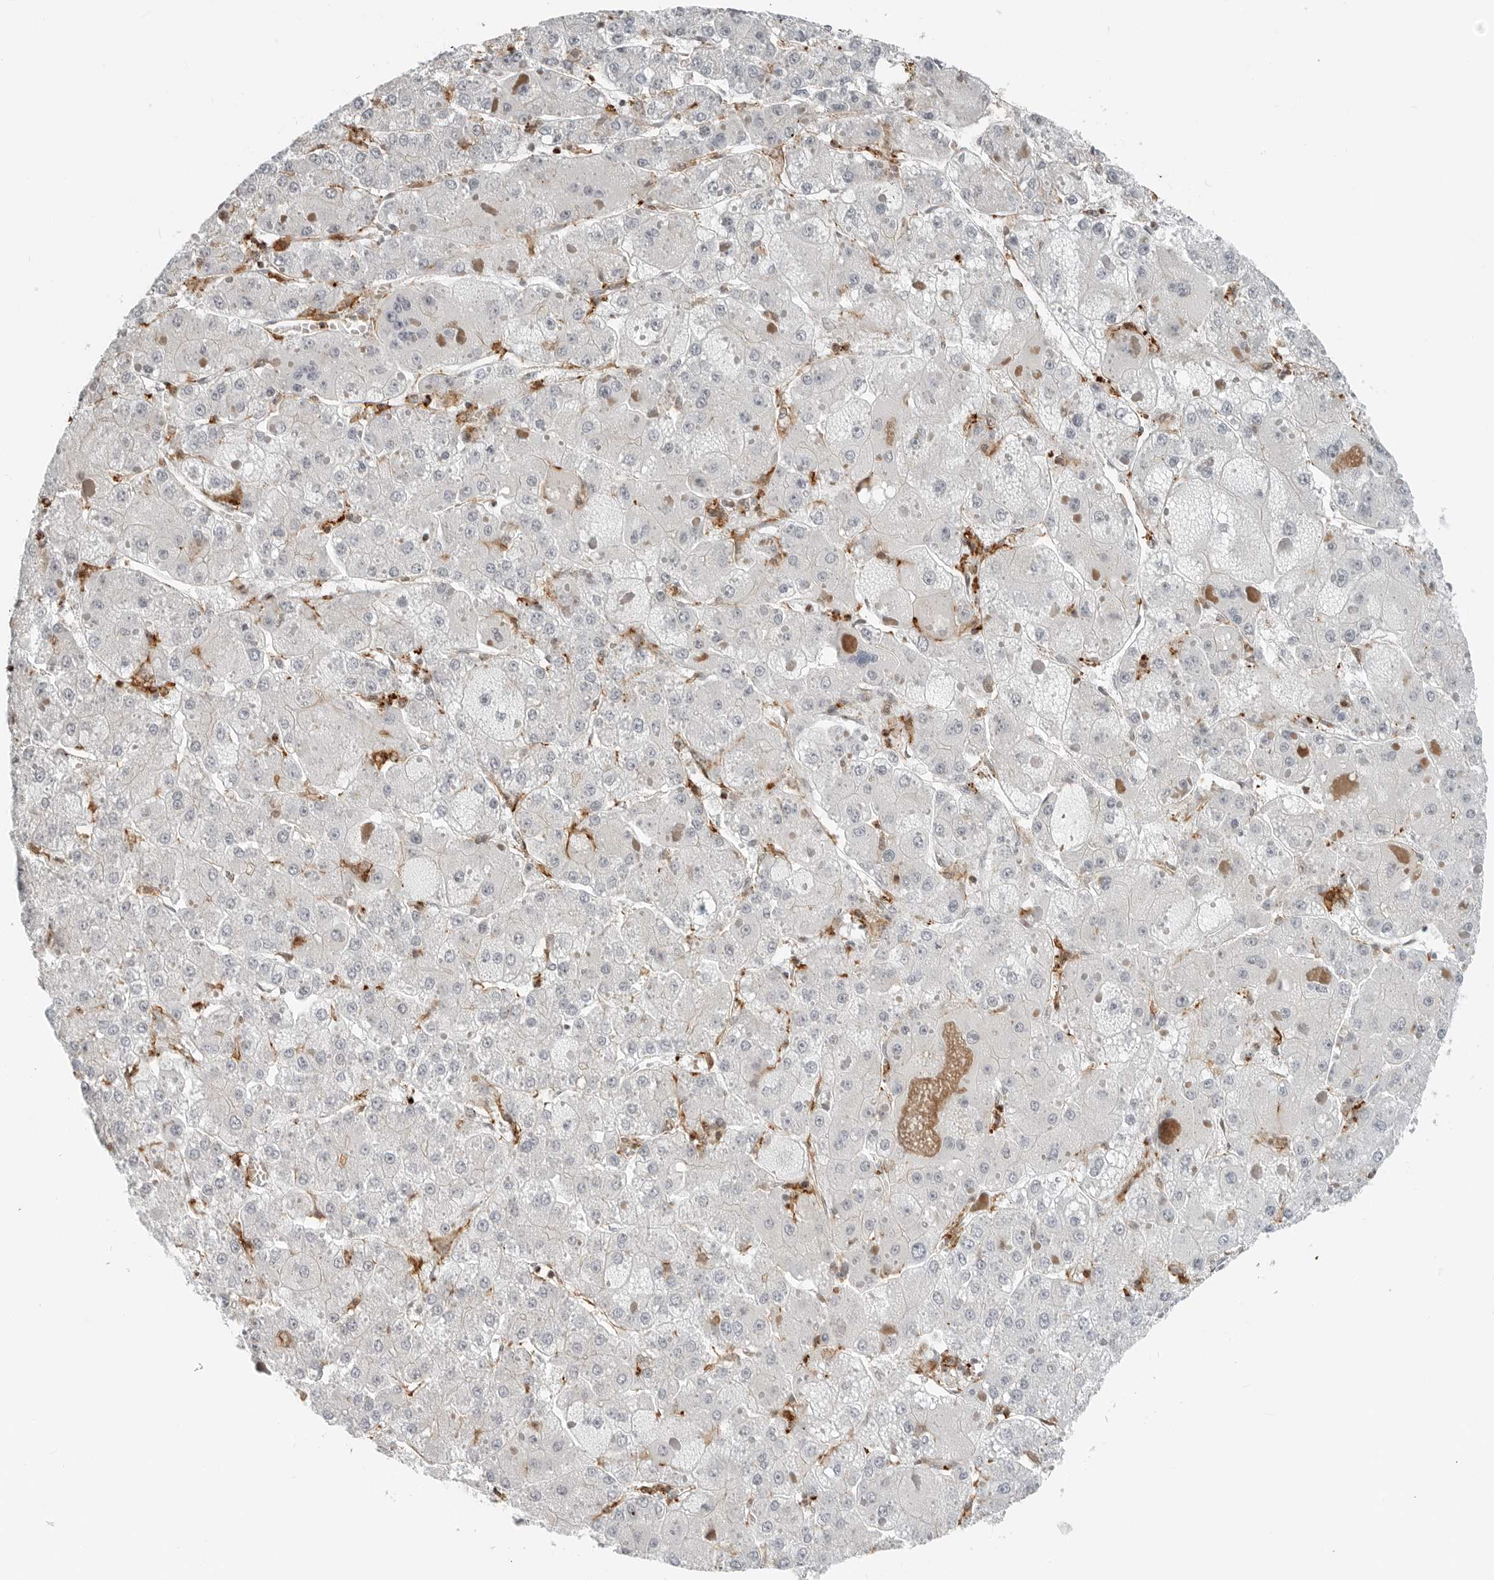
{"staining": {"intensity": "negative", "quantity": "none", "location": "none"}, "tissue": "liver cancer", "cell_type": "Tumor cells", "image_type": "cancer", "snomed": [{"axis": "morphology", "description": "Carcinoma, Hepatocellular, NOS"}, {"axis": "topography", "description": "Liver"}], "caption": "The photomicrograph exhibits no staining of tumor cells in hepatocellular carcinoma (liver). (Brightfield microscopy of DAB (3,3'-diaminobenzidine) immunohistochemistry (IHC) at high magnification).", "gene": "LEFTY2", "patient": {"sex": "female", "age": 73}}